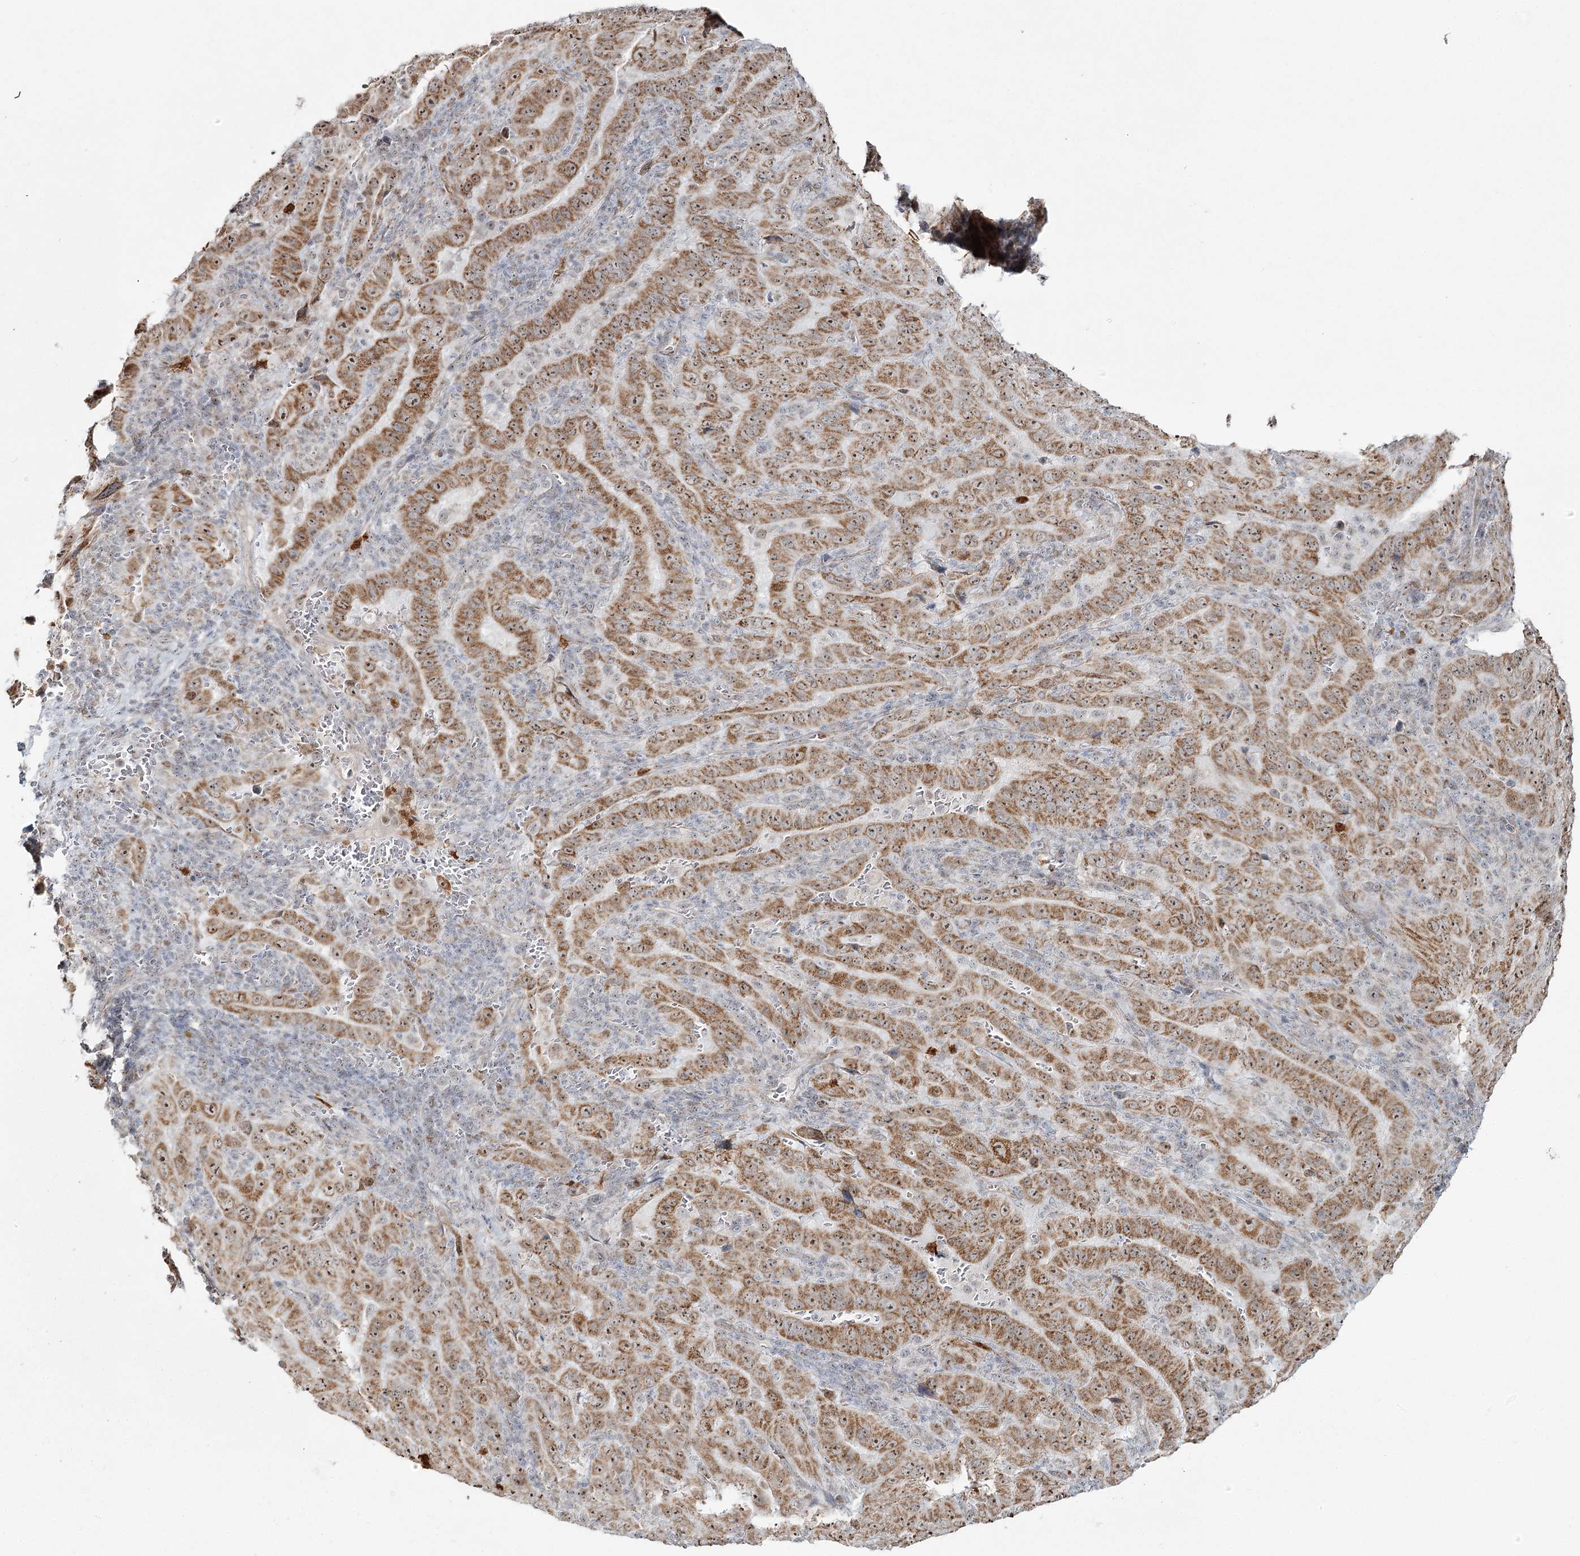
{"staining": {"intensity": "moderate", "quantity": ">75%", "location": "cytoplasmic/membranous,nuclear"}, "tissue": "pancreatic cancer", "cell_type": "Tumor cells", "image_type": "cancer", "snomed": [{"axis": "morphology", "description": "Adenocarcinoma, NOS"}, {"axis": "topography", "description": "Pancreas"}], "caption": "Moderate cytoplasmic/membranous and nuclear expression is present in approximately >75% of tumor cells in pancreatic adenocarcinoma.", "gene": "ATAD1", "patient": {"sex": "male", "age": 63}}